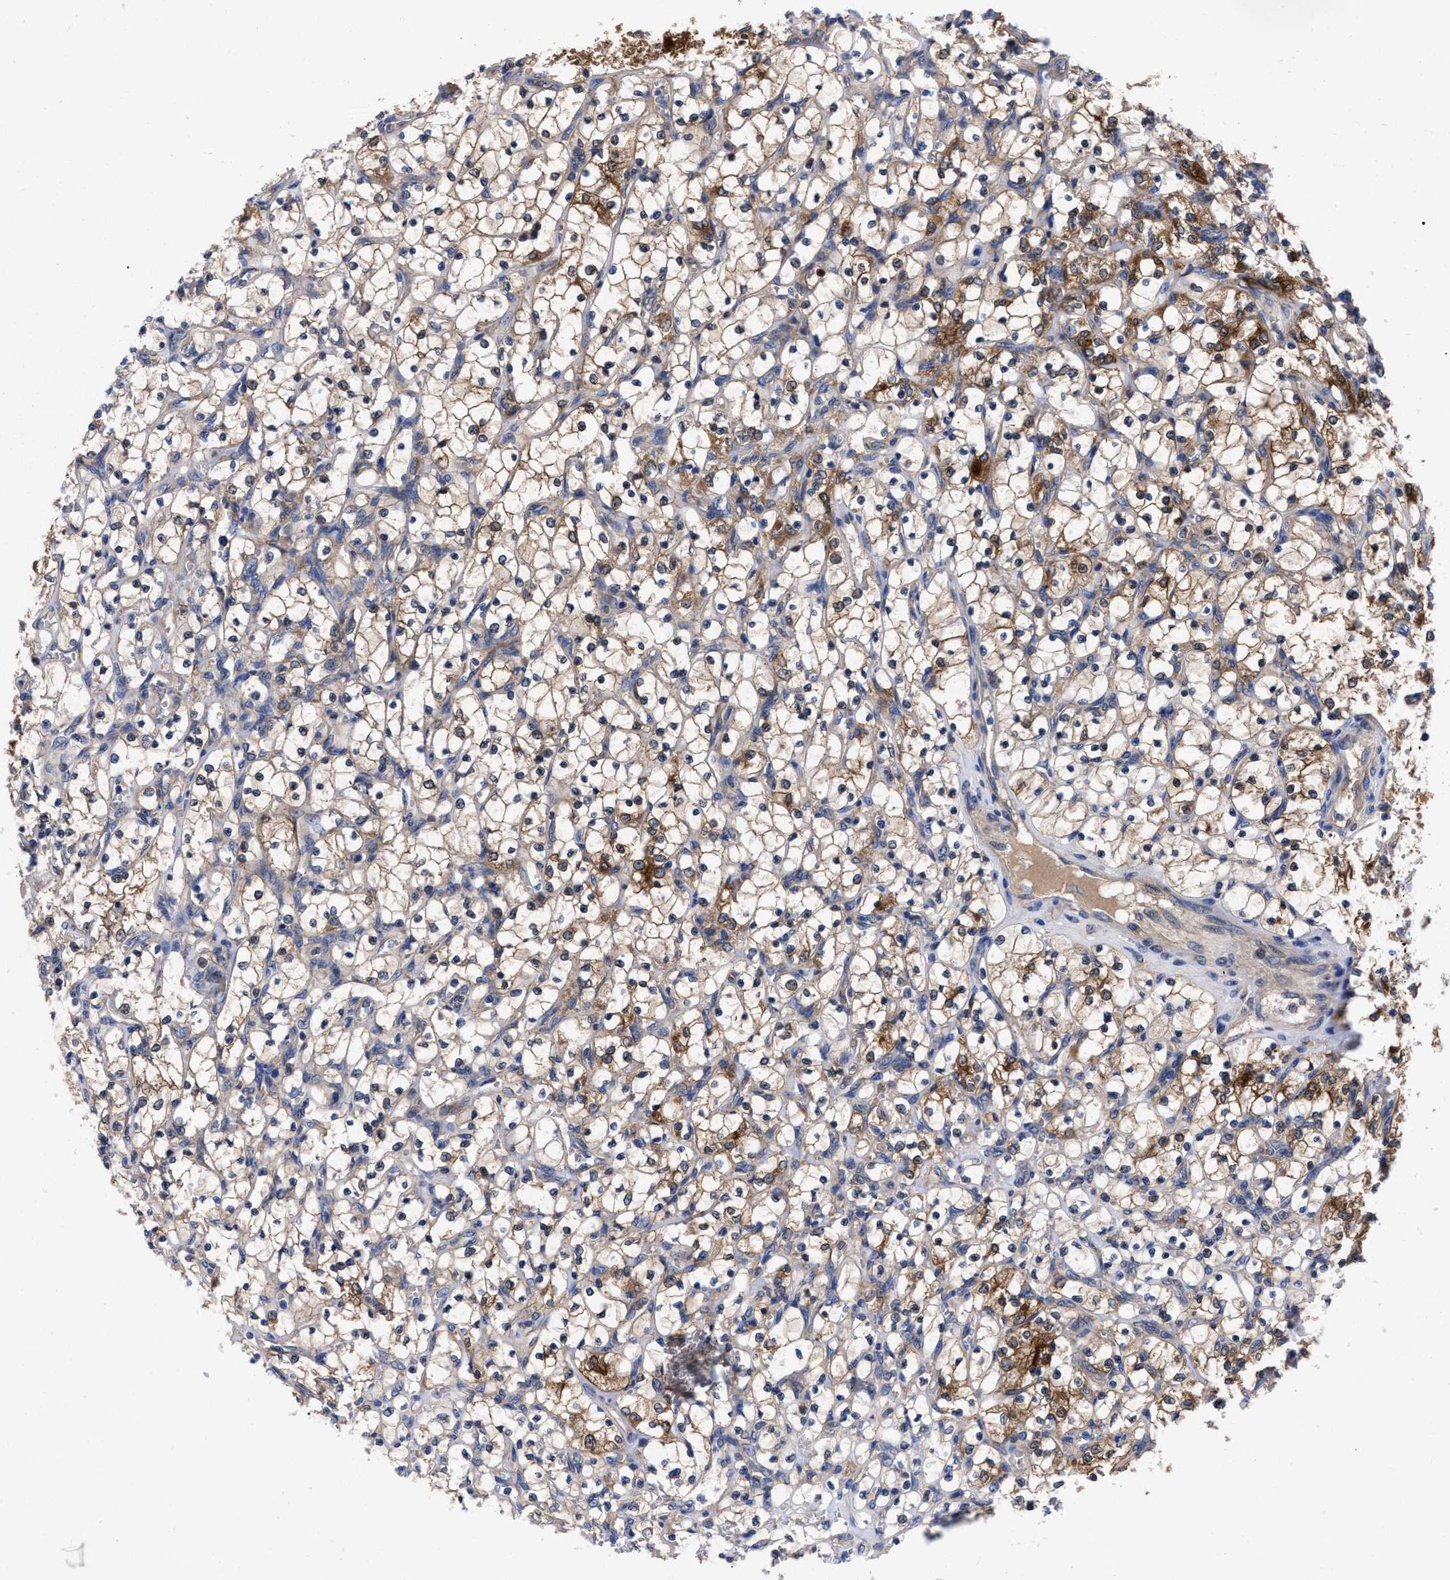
{"staining": {"intensity": "moderate", "quantity": ">75%", "location": "cytoplasmic/membranous"}, "tissue": "renal cancer", "cell_type": "Tumor cells", "image_type": "cancer", "snomed": [{"axis": "morphology", "description": "Adenocarcinoma, NOS"}, {"axis": "topography", "description": "Kidney"}], "caption": "Immunohistochemistry of human renal cancer (adenocarcinoma) demonstrates medium levels of moderate cytoplasmic/membranous positivity in approximately >75% of tumor cells.", "gene": "RBKS", "patient": {"sex": "female", "age": 69}}